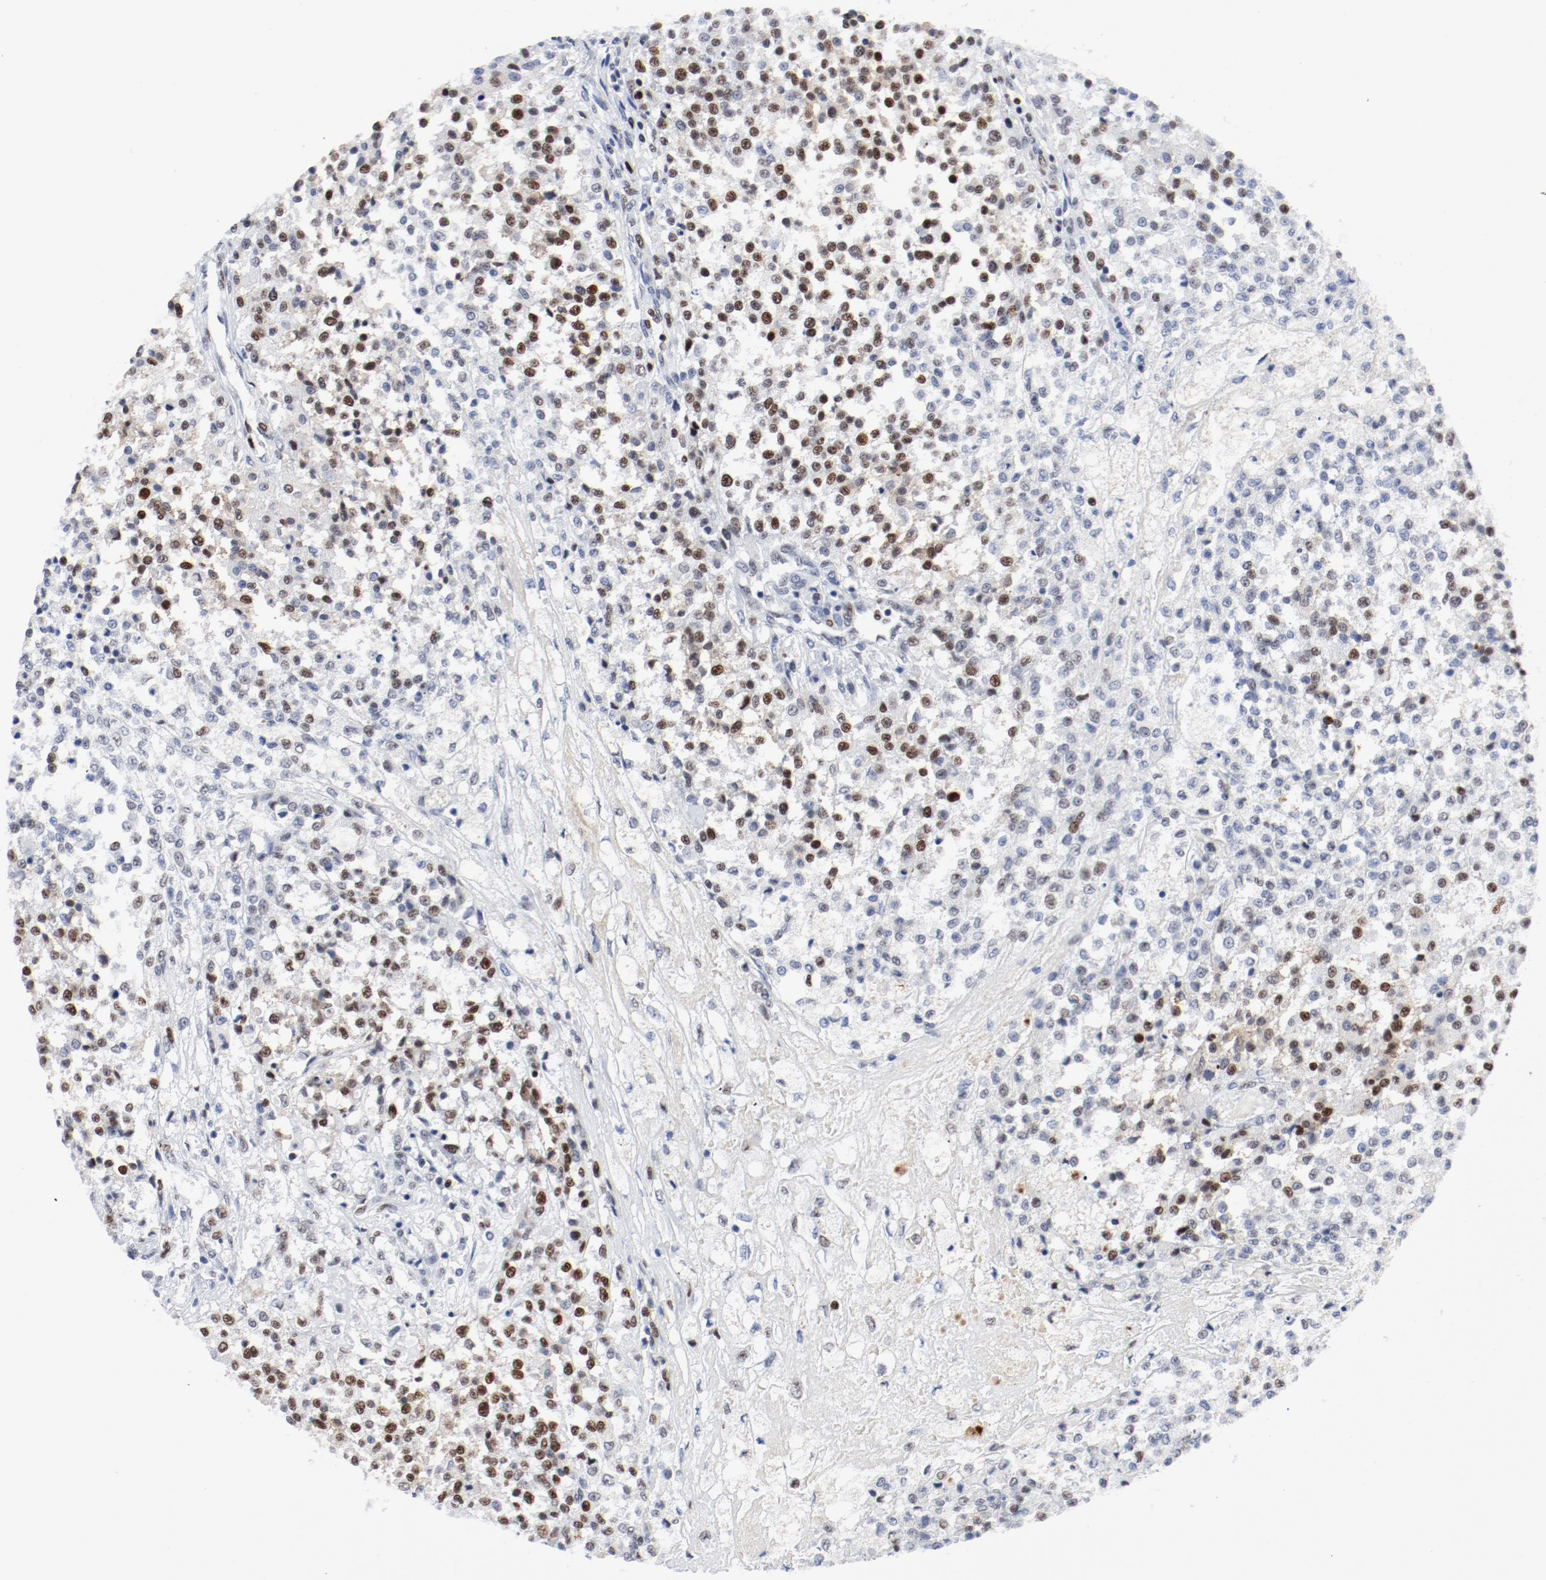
{"staining": {"intensity": "strong", "quantity": "25%-75%", "location": "cytoplasmic/membranous,nuclear"}, "tissue": "testis cancer", "cell_type": "Tumor cells", "image_type": "cancer", "snomed": [{"axis": "morphology", "description": "Seminoma, NOS"}, {"axis": "topography", "description": "Testis"}], "caption": "The micrograph exhibits immunohistochemical staining of testis cancer (seminoma). There is strong cytoplasmic/membranous and nuclear expression is appreciated in approximately 25%-75% of tumor cells.", "gene": "POLD1", "patient": {"sex": "male", "age": 59}}